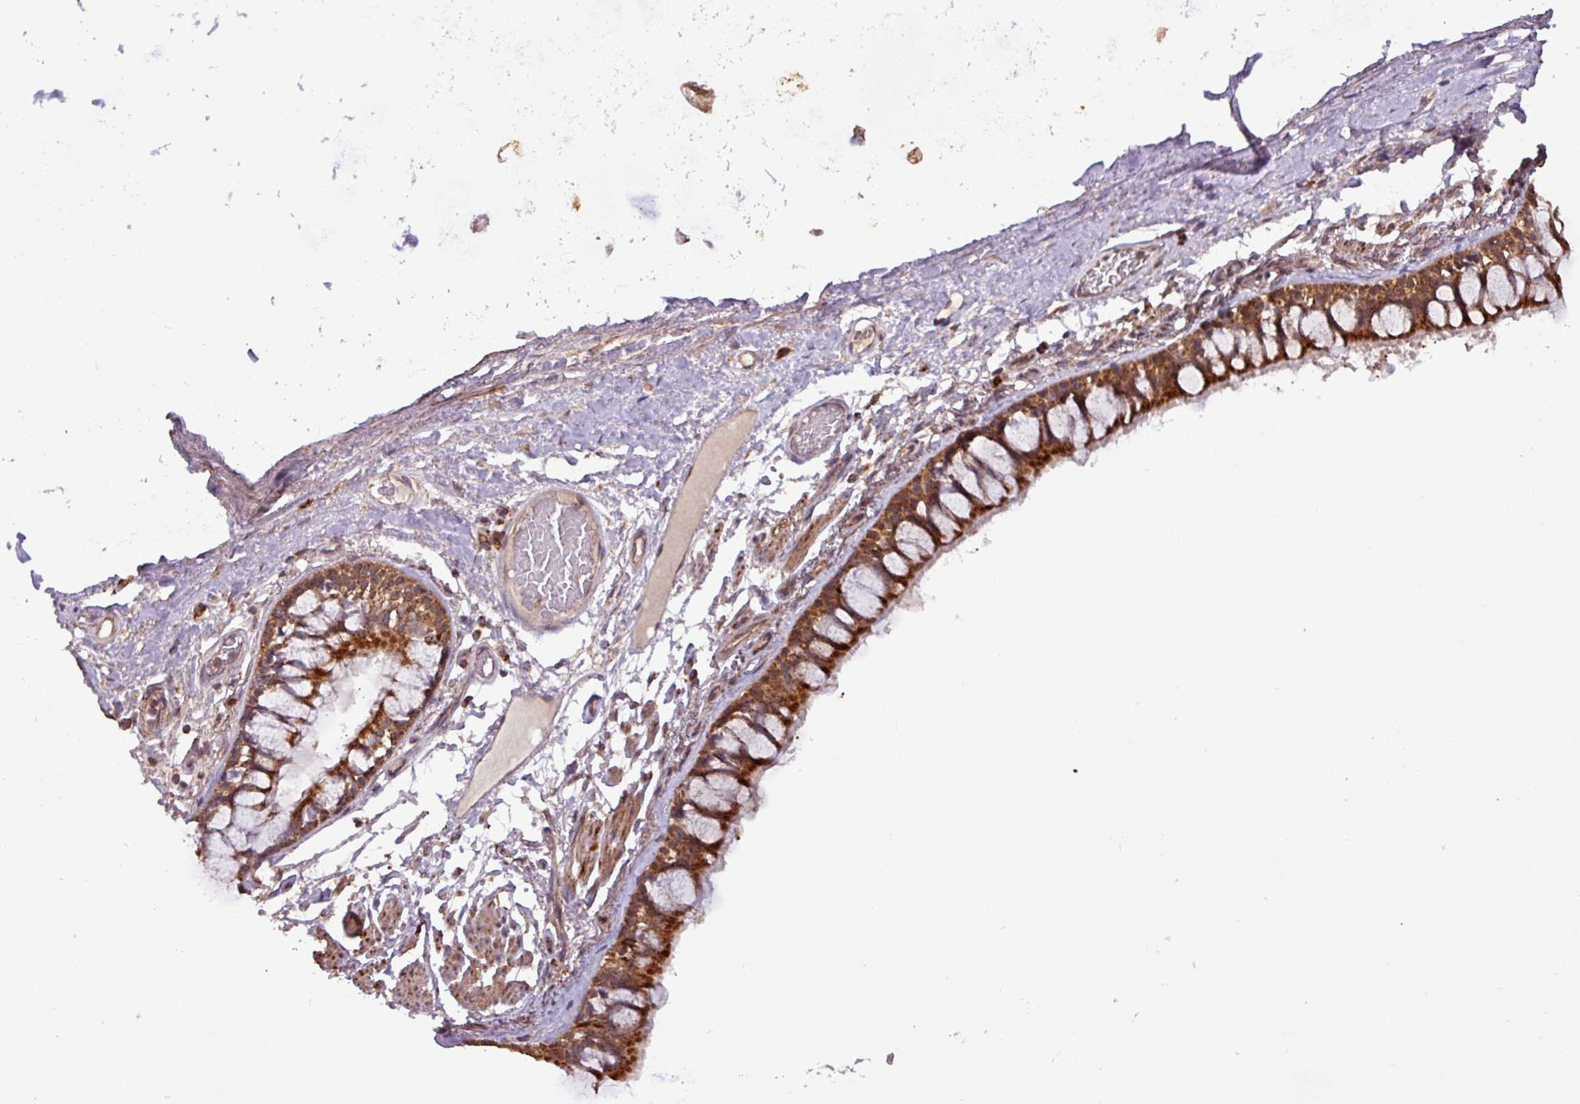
{"staining": {"intensity": "strong", "quantity": ">75%", "location": "cytoplasmic/membranous"}, "tissue": "bronchus", "cell_type": "Respiratory epithelial cells", "image_type": "normal", "snomed": [{"axis": "morphology", "description": "Normal tissue, NOS"}, {"axis": "topography", "description": "Bronchus"}], "caption": "An IHC histopathology image of normal tissue is shown. Protein staining in brown labels strong cytoplasmic/membranous positivity in bronchus within respiratory epithelial cells.", "gene": "MCTP2", "patient": {"sex": "male", "age": 70}}